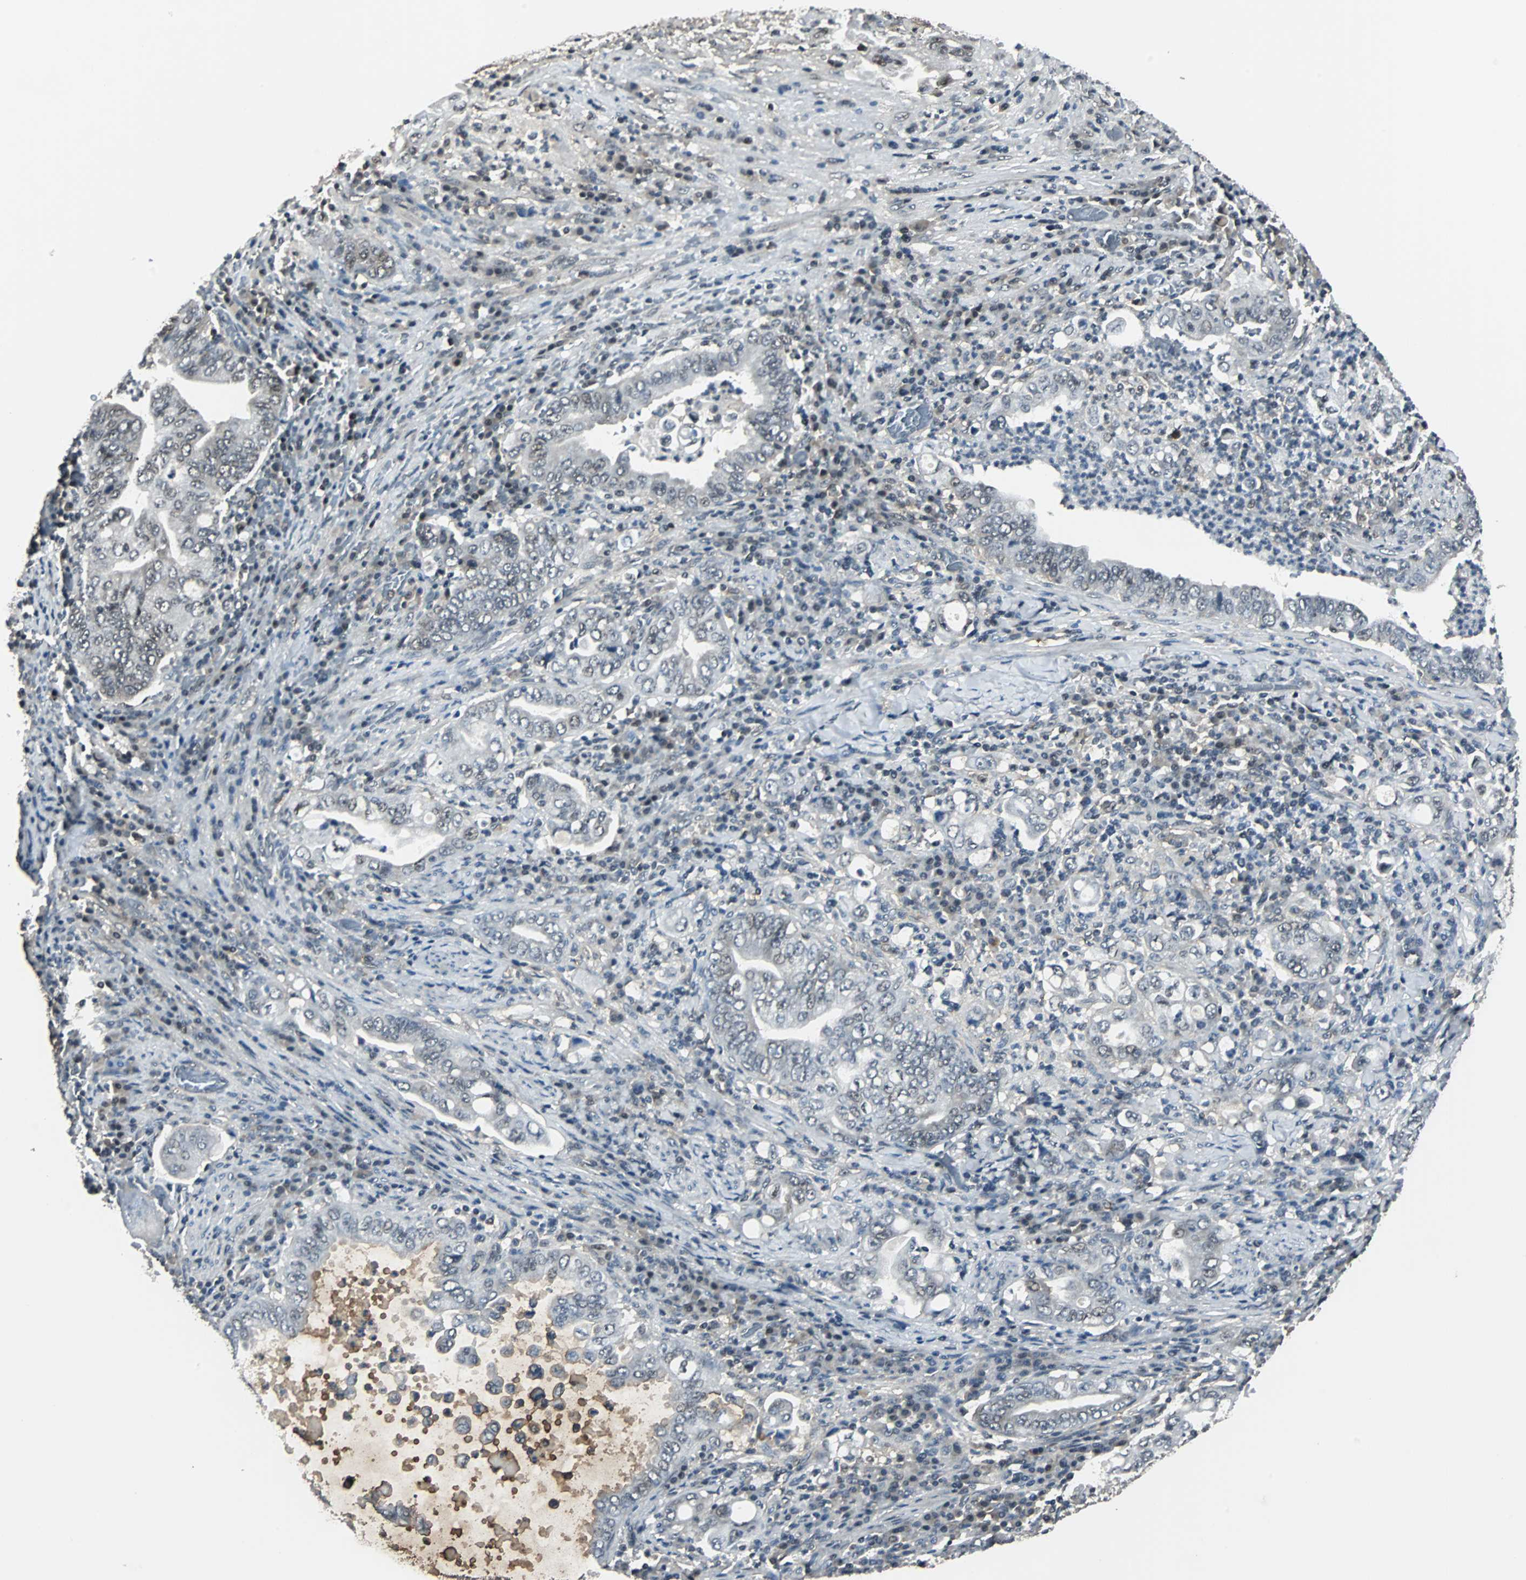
{"staining": {"intensity": "negative", "quantity": "none", "location": "none"}, "tissue": "stomach cancer", "cell_type": "Tumor cells", "image_type": "cancer", "snomed": [{"axis": "morphology", "description": "Normal tissue, NOS"}, {"axis": "morphology", "description": "Adenocarcinoma, NOS"}, {"axis": "topography", "description": "Esophagus"}, {"axis": "topography", "description": "Stomach, upper"}, {"axis": "topography", "description": "Peripheral nerve tissue"}], "caption": "Protein analysis of adenocarcinoma (stomach) displays no significant positivity in tumor cells.", "gene": "MKX", "patient": {"sex": "male", "age": 62}}